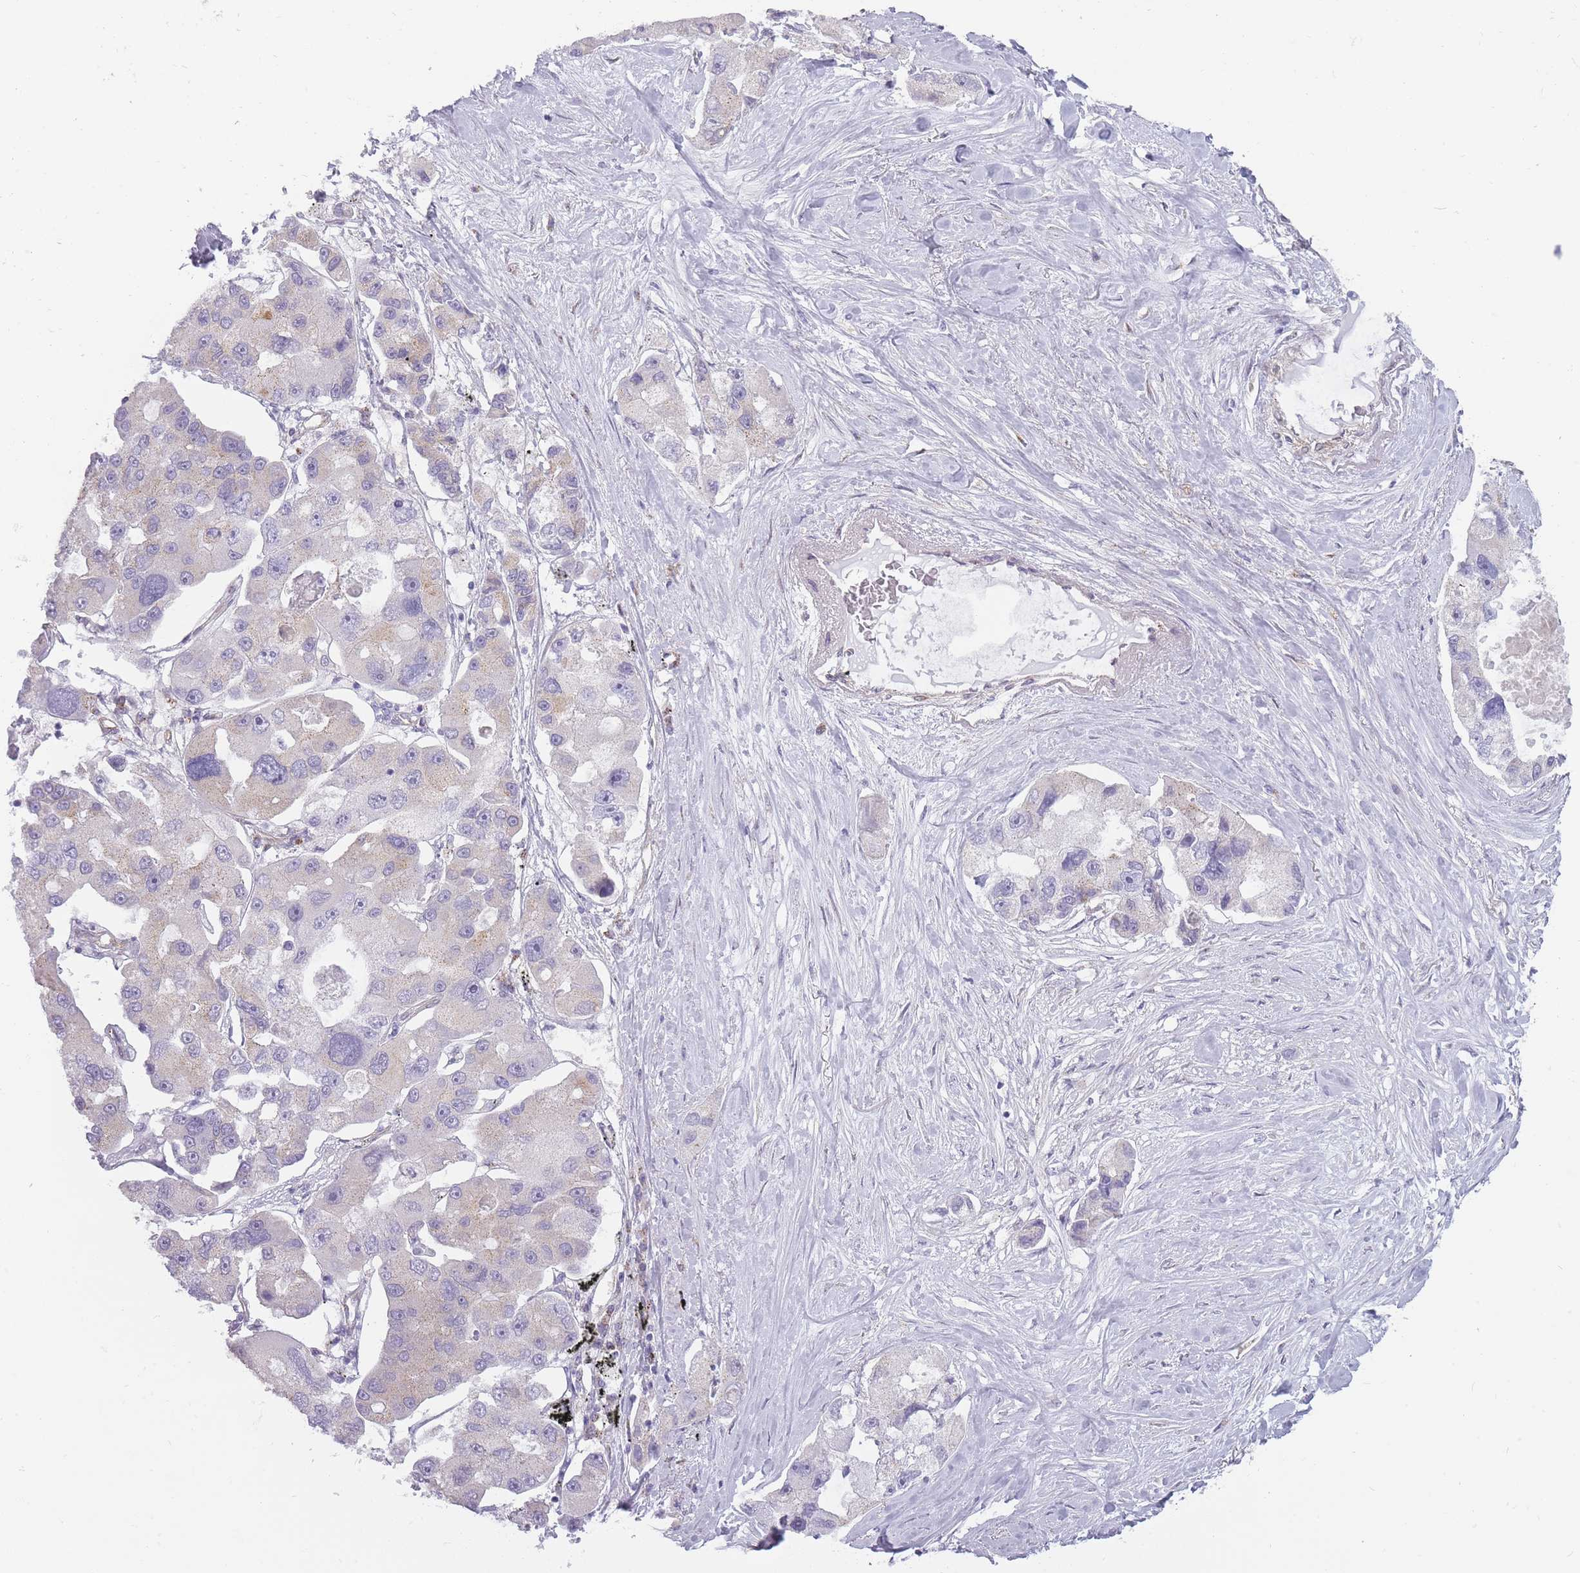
{"staining": {"intensity": "negative", "quantity": "none", "location": "none"}, "tissue": "lung cancer", "cell_type": "Tumor cells", "image_type": "cancer", "snomed": [{"axis": "morphology", "description": "Adenocarcinoma, NOS"}, {"axis": "topography", "description": "Lung"}], "caption": "Immunohistochemistry micrograph of neoplastic tissue: adenocarcinoma (lung) stained with DAB reveals no significant protein expression in tumor cells.", "gene": "PGRMC2", "patient": {"sex": "female", "age": 54}}